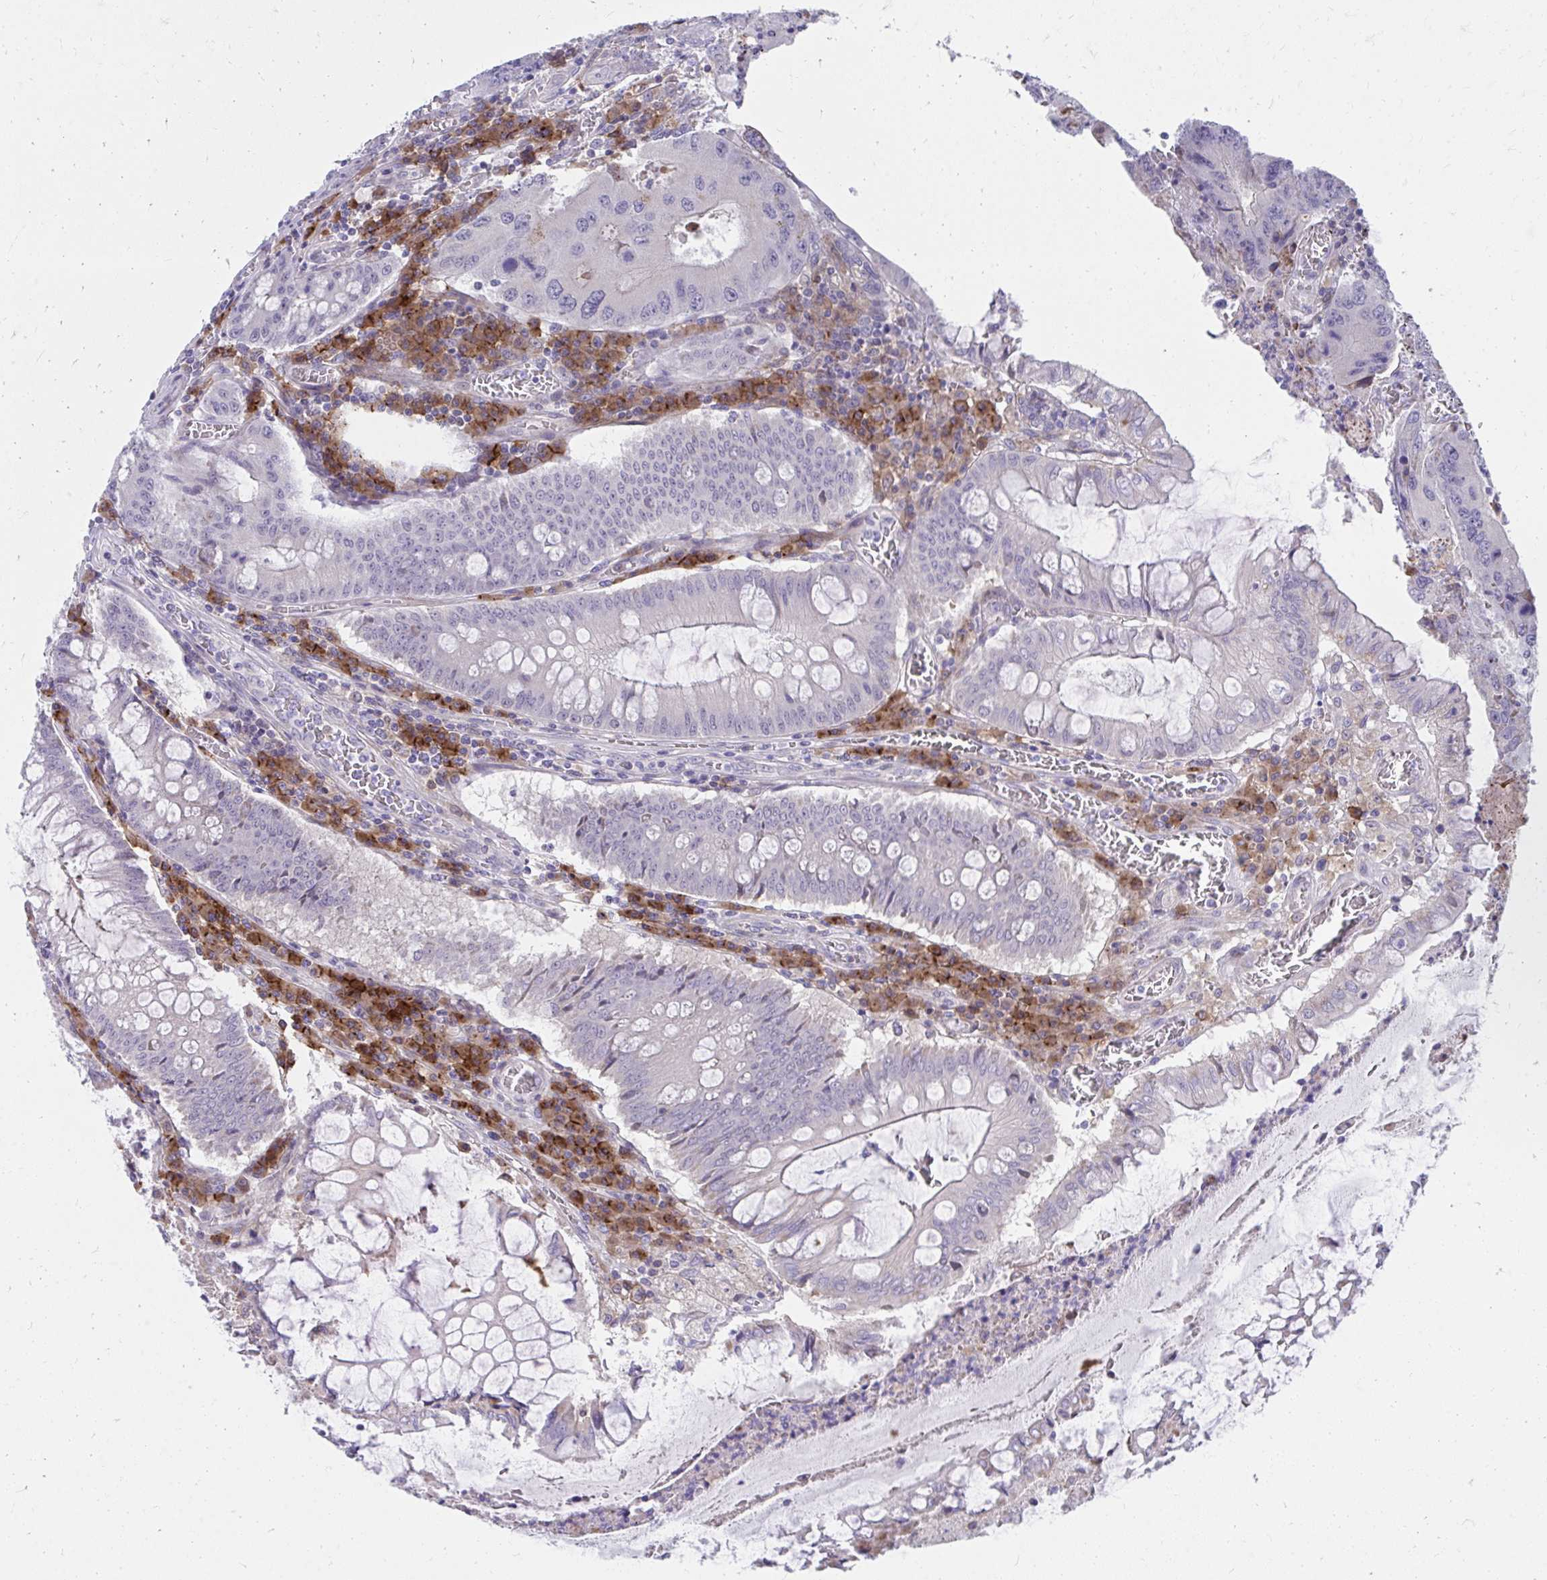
{"staining": {"intensity": "negative", "quantity": "none", "location": "none"}, "tissue": "colorectal cancer", "cell_type": "Tumor cells", "image_type": "cancer", "snomed": [{"axis": "morphology", "description": "Adenocarcinoma, NOS"}, {"axis": "topography", "description": "Colon"}], "caption": "DAB immunohistochemical staining of human colorectal cancer displays no significant positivity in tumor cells. (DAB immunohistochemistry, high magnification).", "gene": "SLAMF7", "patient": {"sex": "male", "age": 53}}